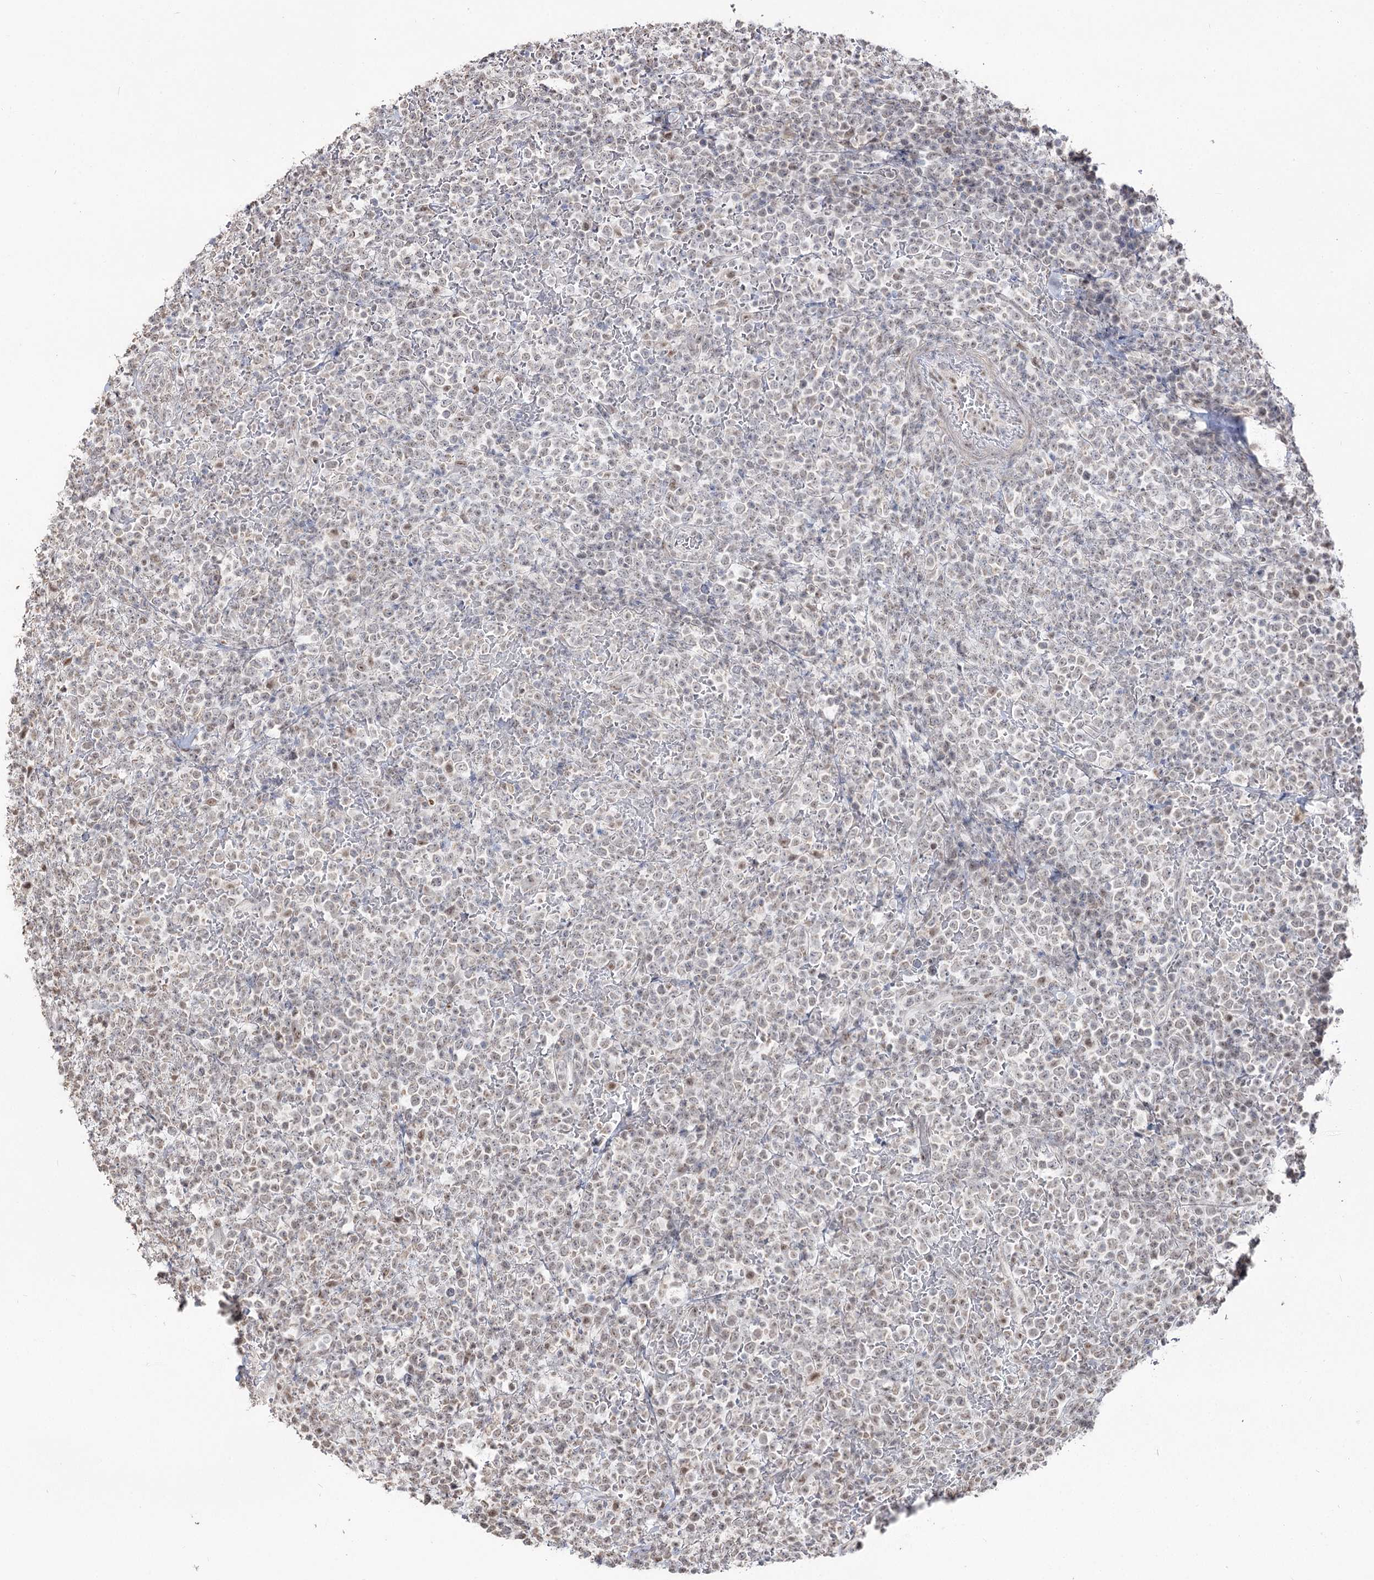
{"staining": {"intensity": "weak", "quantity": "<25%", "location": "nuclear"}, "tissue": "lymphoma", "cell_type": "Tumor cells", "image_type": "cancer", "snomed": [{"axis": "morphology", "description": "Malignant lymphoma, non-Hodgkin's type, High grade"}, {"axis": "topography", "description": "Colon"}], "caption": "The IHC micrograph has no significant expression in tumor cells of high-grade malignant lymphoma, non-Hodgkin's type tissue. (DAB (3,3'-diaminobenzidine) IHC visualized using brightfield microscopy, high magnification).", "gene": "RUFY4", "patient": {"sex": "female", "age": 53}}